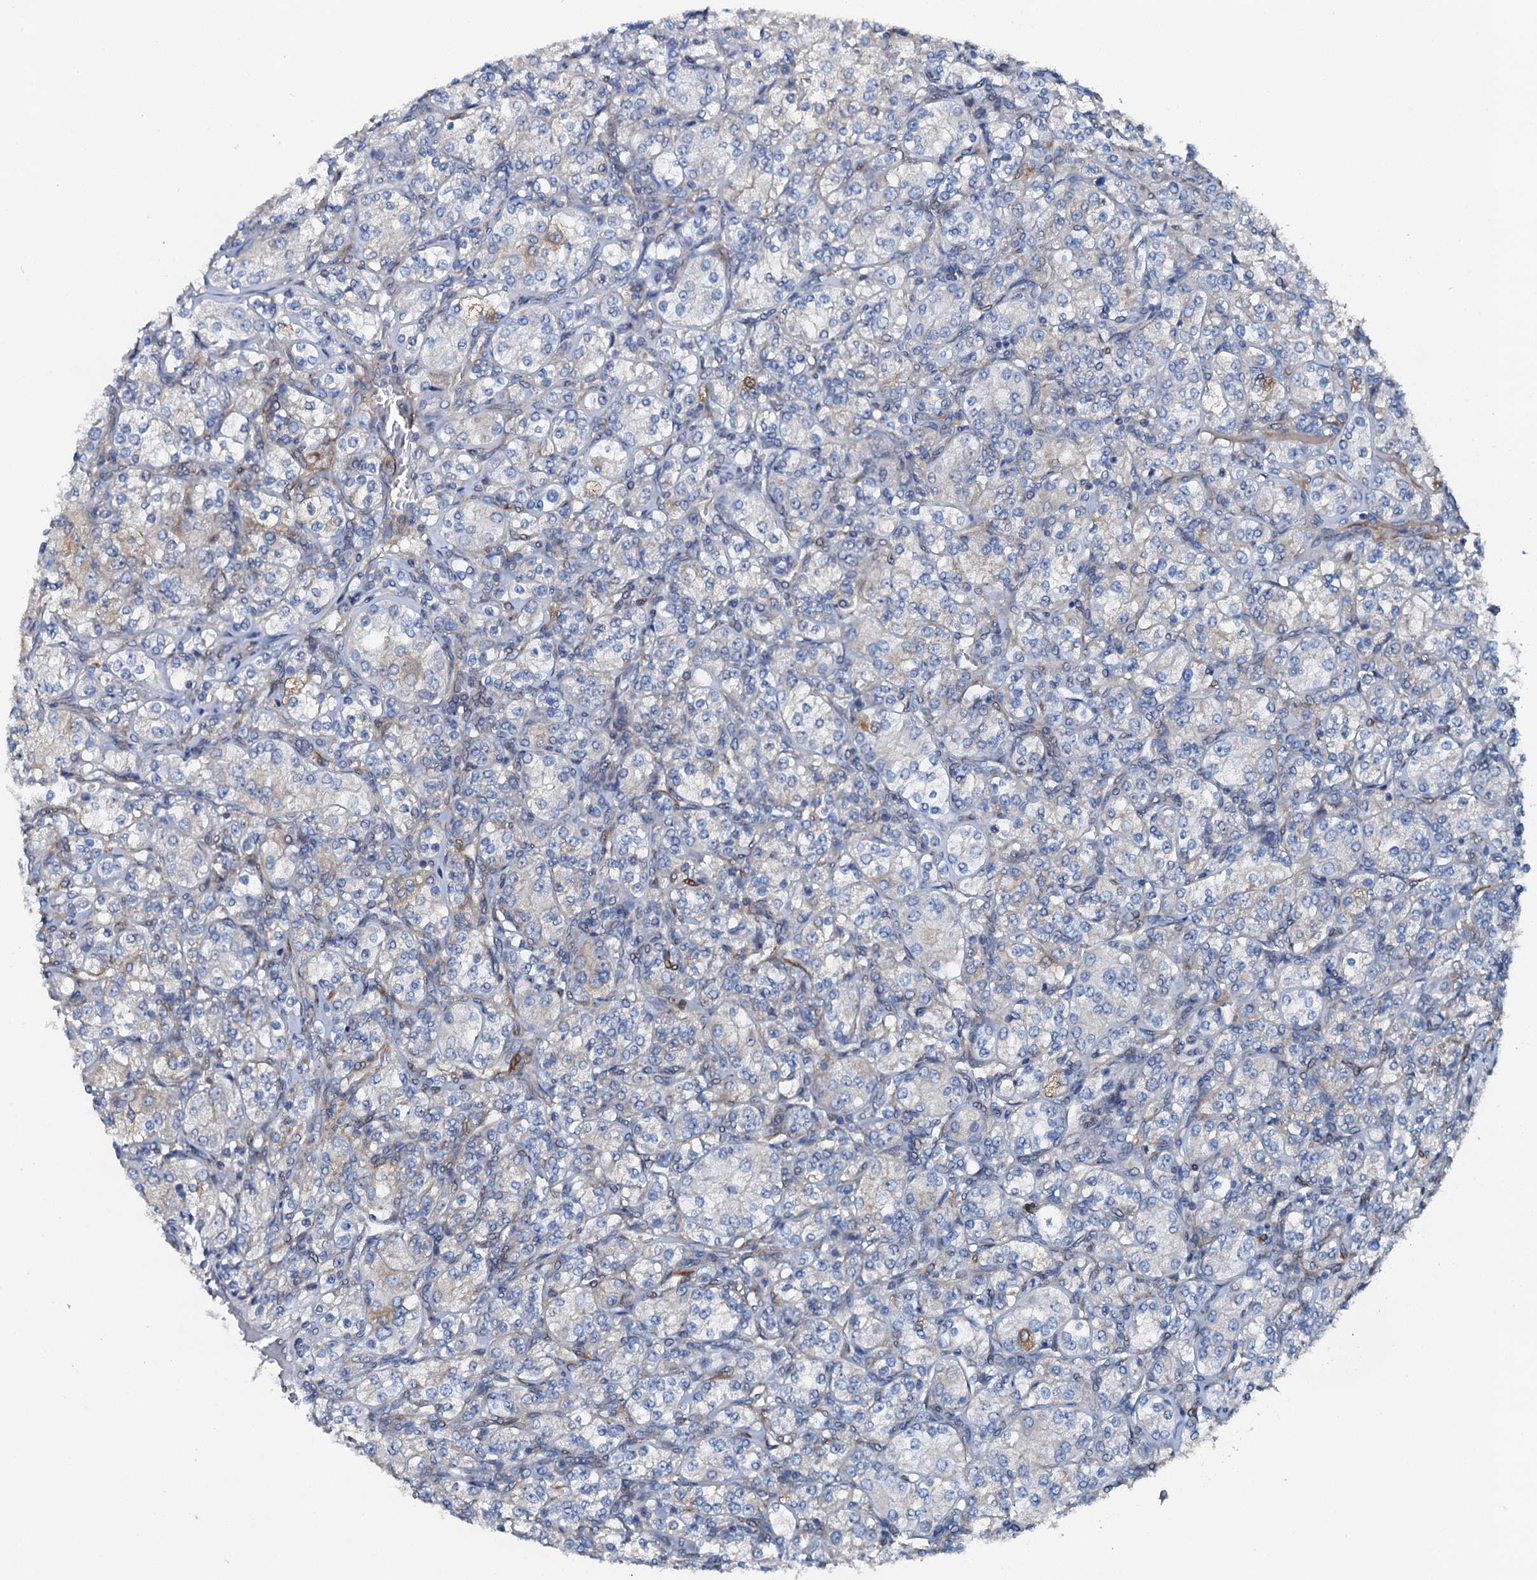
{"staining": {"intensity": "weak", "quantity": "<25%", "location": "cytoplasmic/membranous"}, "tissue": "renal cancer", "cell_type": "Tumor cells", "image_type": "cancer", "snomed": [{"axis": "morphology", "description": "Adenocarcinoma, NOS"}, {"axis": "topography", "description": "Kidney"}], "caption": "The histopathology image shows no staining of tumor cells in renal cancer (adenocarcinoma).", "gene": "GFOD2", "patient": {"sex": "male", "age": 77}}